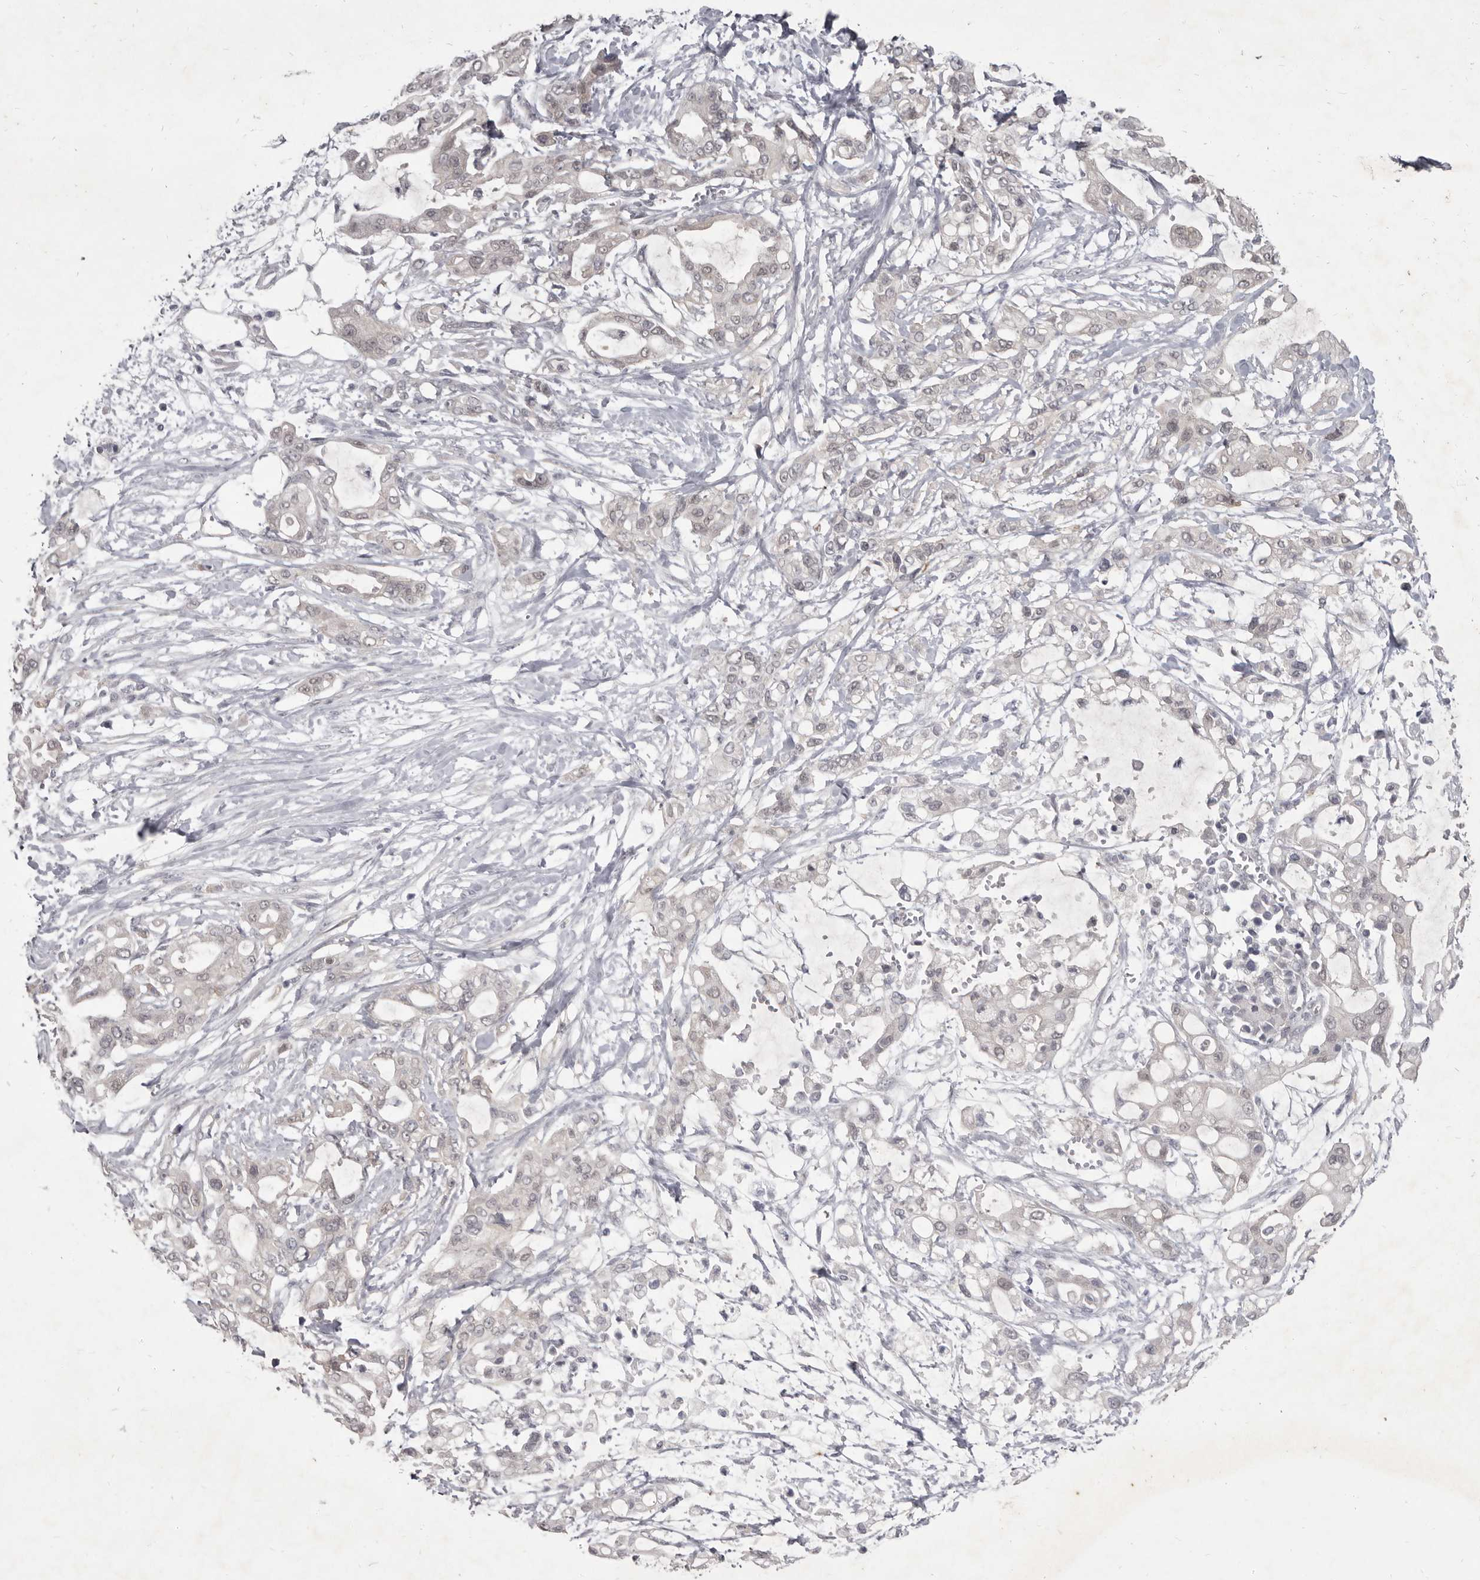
{"staining": {"intensity": "negative", "quantity": "none", "location": "none"}, "tissue": "pancreatic cancer", "cell_type": "Tumor cells", "image_type": "cancer", "snomed": [{"axis": "morphology", "description": "Adenocarcinoma, NOS"}, {"axis": "topography", "description": "Pancreas"}], "caption": "This is a image of IHC staining of pancreatic cancer (adenocarcinoma), which shows no staining in tumor cells.", "gene": "GSK3B", "patient": {"sex": "male", "age": 68}}